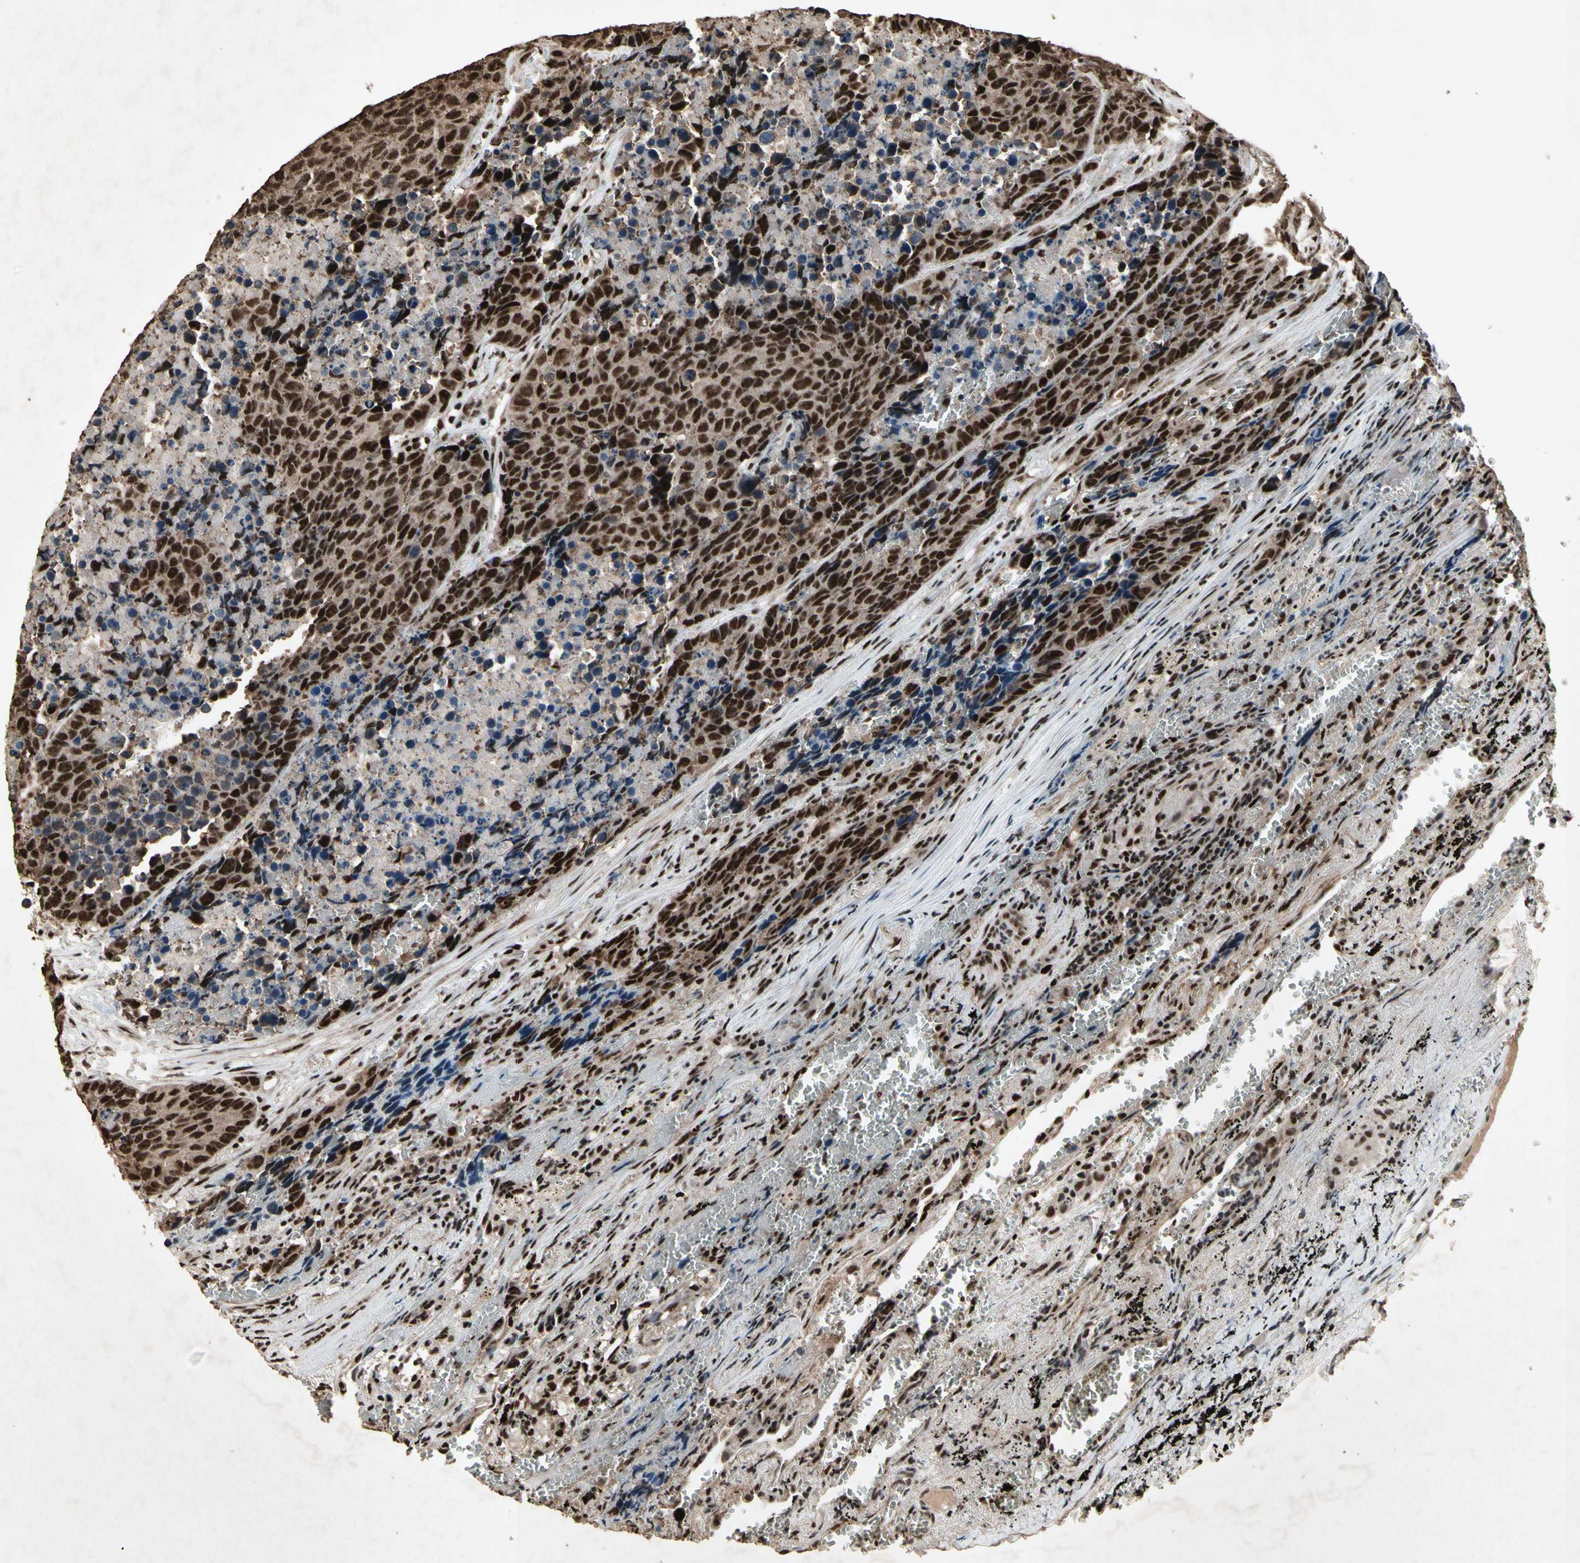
{"staining": {"intensity": "strong", "quantity": ">75%", "location": "cytoplasmic/membranous,nuclear"}, "tissue": "carcinoid", "cell_type": "Tumor cells", "image_type": "cancer", "snomed": [{"axis": "morphology", "description": "Carcinoid, malignant, NOS"}, {"axis": "topography", "description": "Lung"}], "caption": "An immunohistochemistry photomicrograph of neoplastic tissue is shown. Protein staining in brown shows strong cytoplasmic/membranous and nuclear positivity in malignant carcinoid within tumor cells.", "gene": "TBX2", "patient": {"sex": "male", "age": 60}}